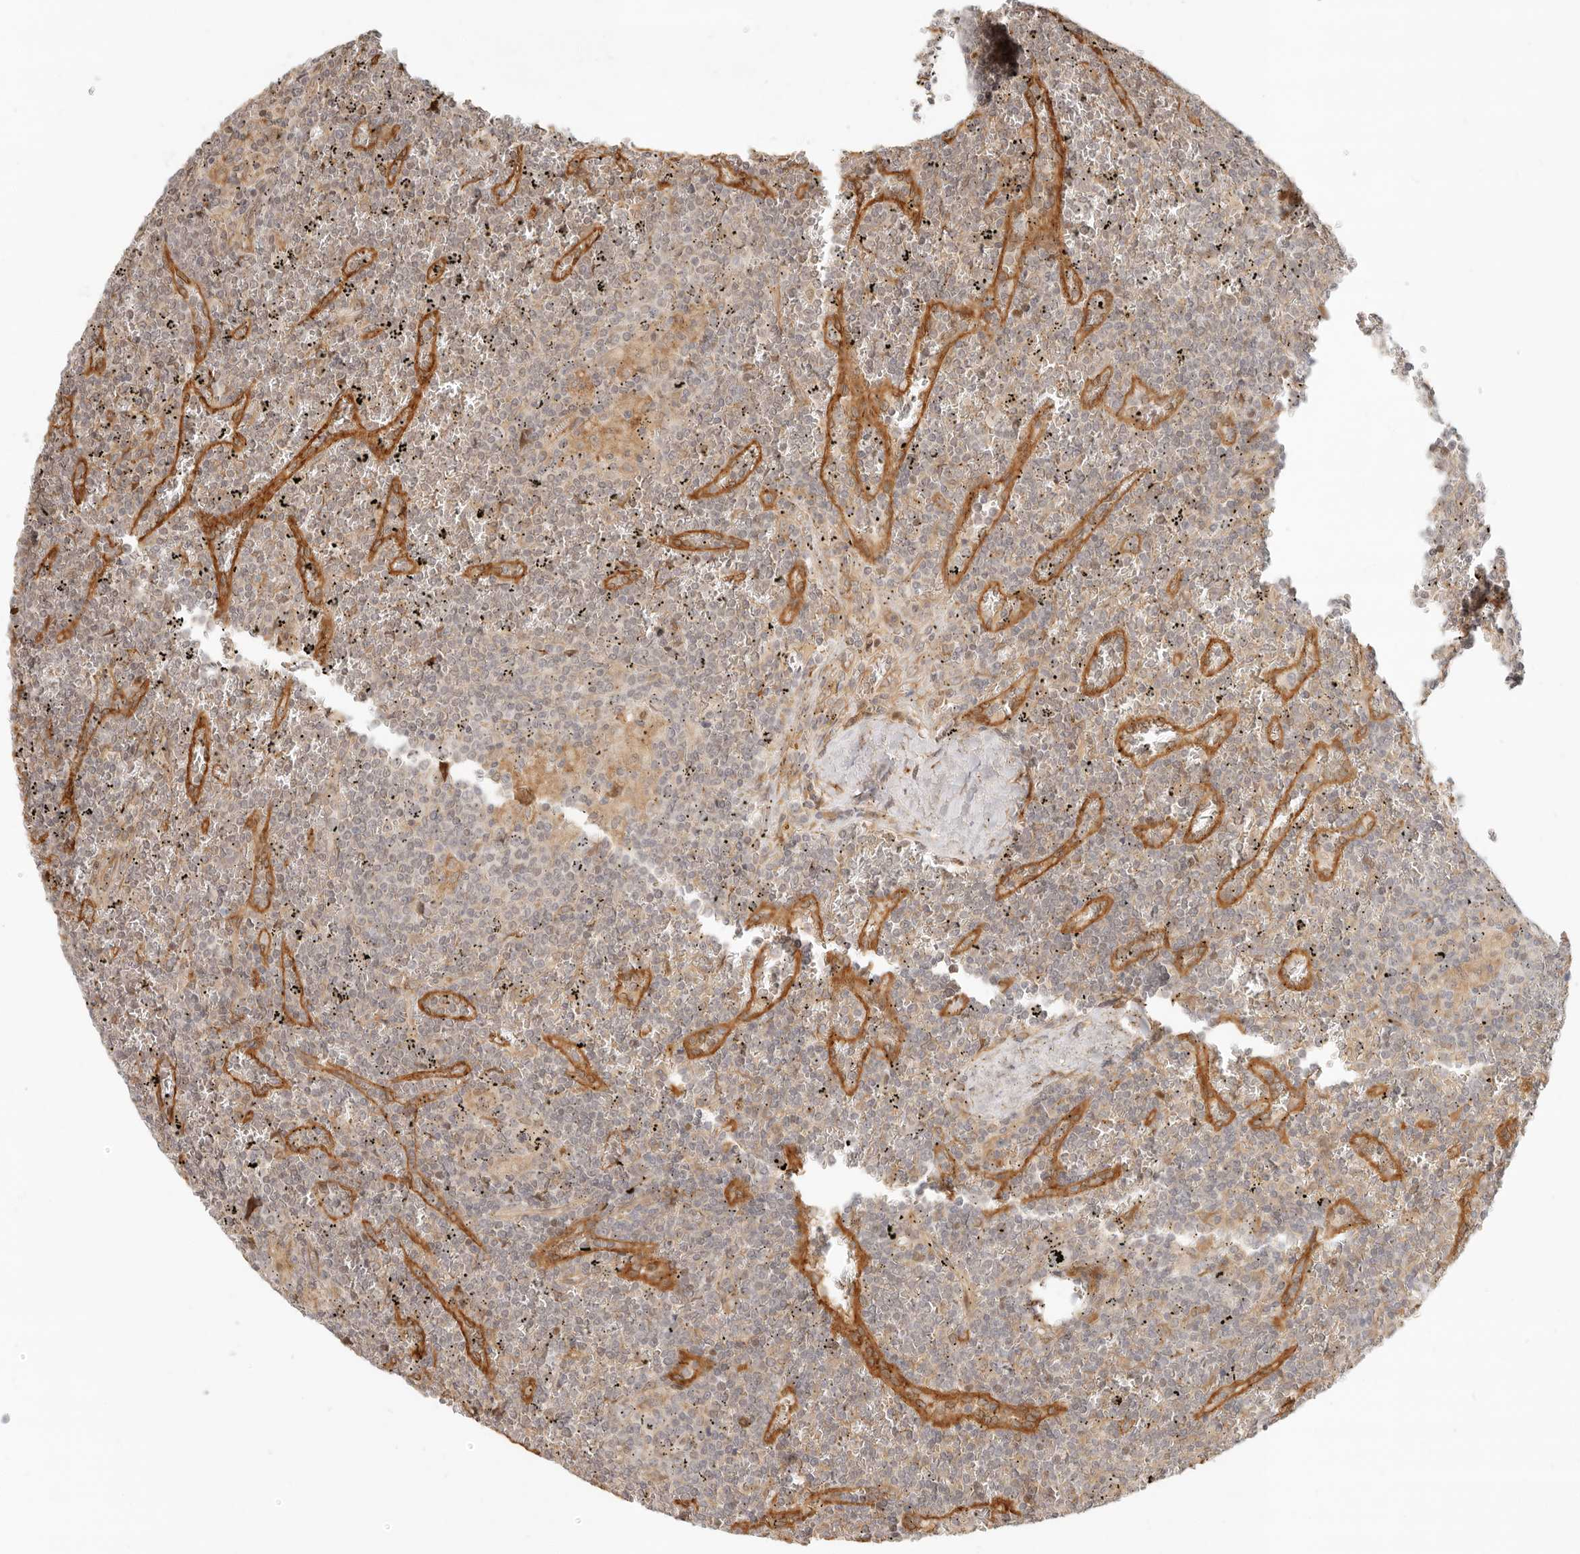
{"staining": {"intensity": "negative", "quantity": "none", "location": "none"}, "tissue": "lymphoma", "cell_type": "Tumor cells", "image_type": "cancer", "snomed": [{"axis": "morphology", "description": "Malignant lymphoma, non-Hodgkin's type, Low grade"}, {"axis": "topography", "description": "Spleen"}], "caption": "IHC micrograph of neoplastic tissue: human lymphoma stained with DAB exhibits no significant protein expression in tumor cells.", "gene": "TUFT1", "patient": {"sex": "female", "age": 19}}